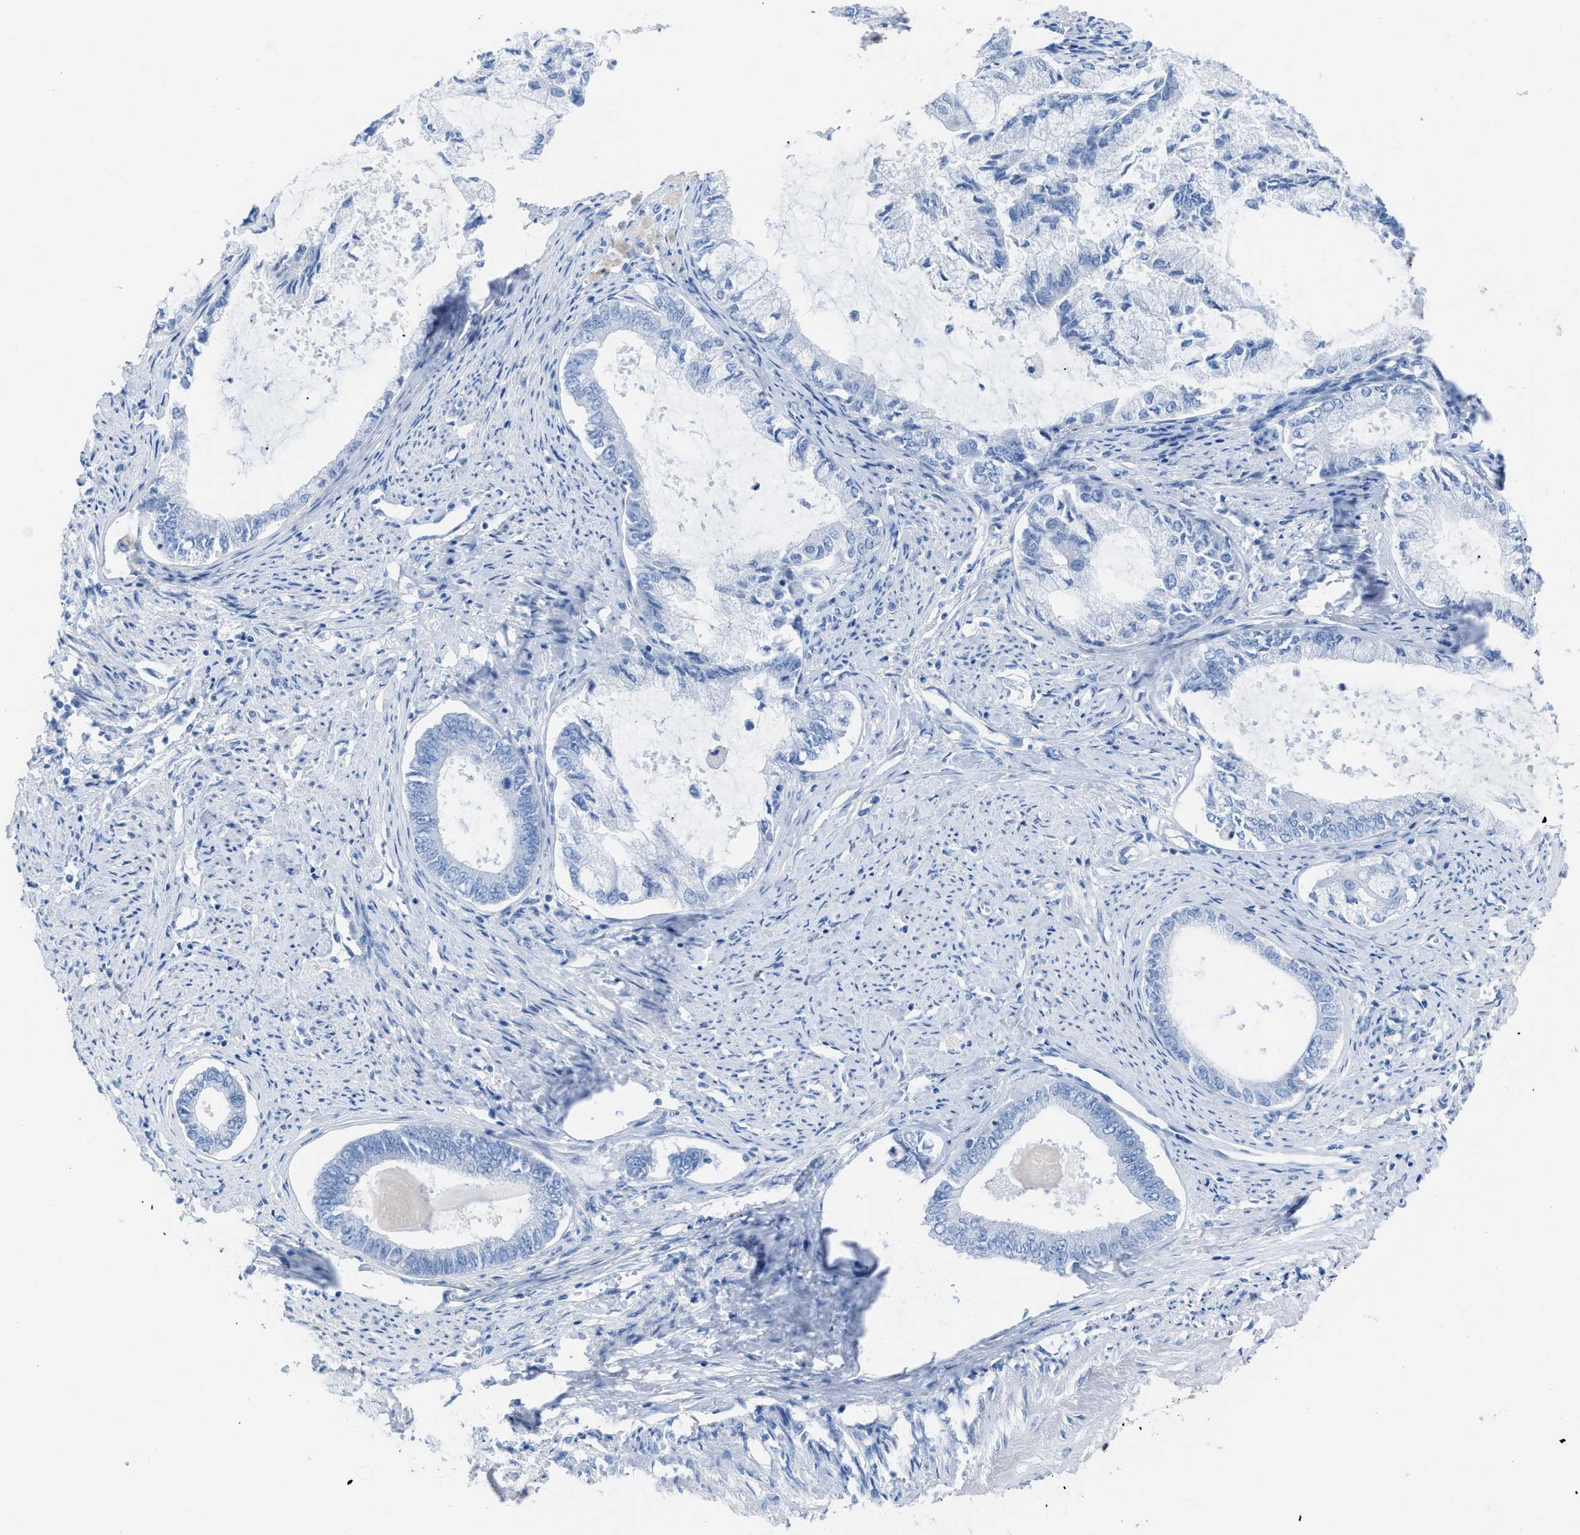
{"staining": {"intensity": "negative", "quantity": "none", "location": "none"}, "tissue": "endometrial cancer", "cell_type": "Tumor cells", "image_type": "cancer", "snomed": [{"axis": "morphology", "description": "Adenocarcinoma, NOS"}, {"axis": "topography", "description": "Endometrium"}], "caption": "The image demonstrates no significant expression in tumor cells of adenocarcinoma (endometrial). Brightfield microscopy of immunohistochemistry stained with DAB (3,3'-diaminobenzidine) (brown) and hematoxylin (blue), captured at high magnification.", "gene": "TCL1A", "patient": {"sex": "female", "age": 86}}